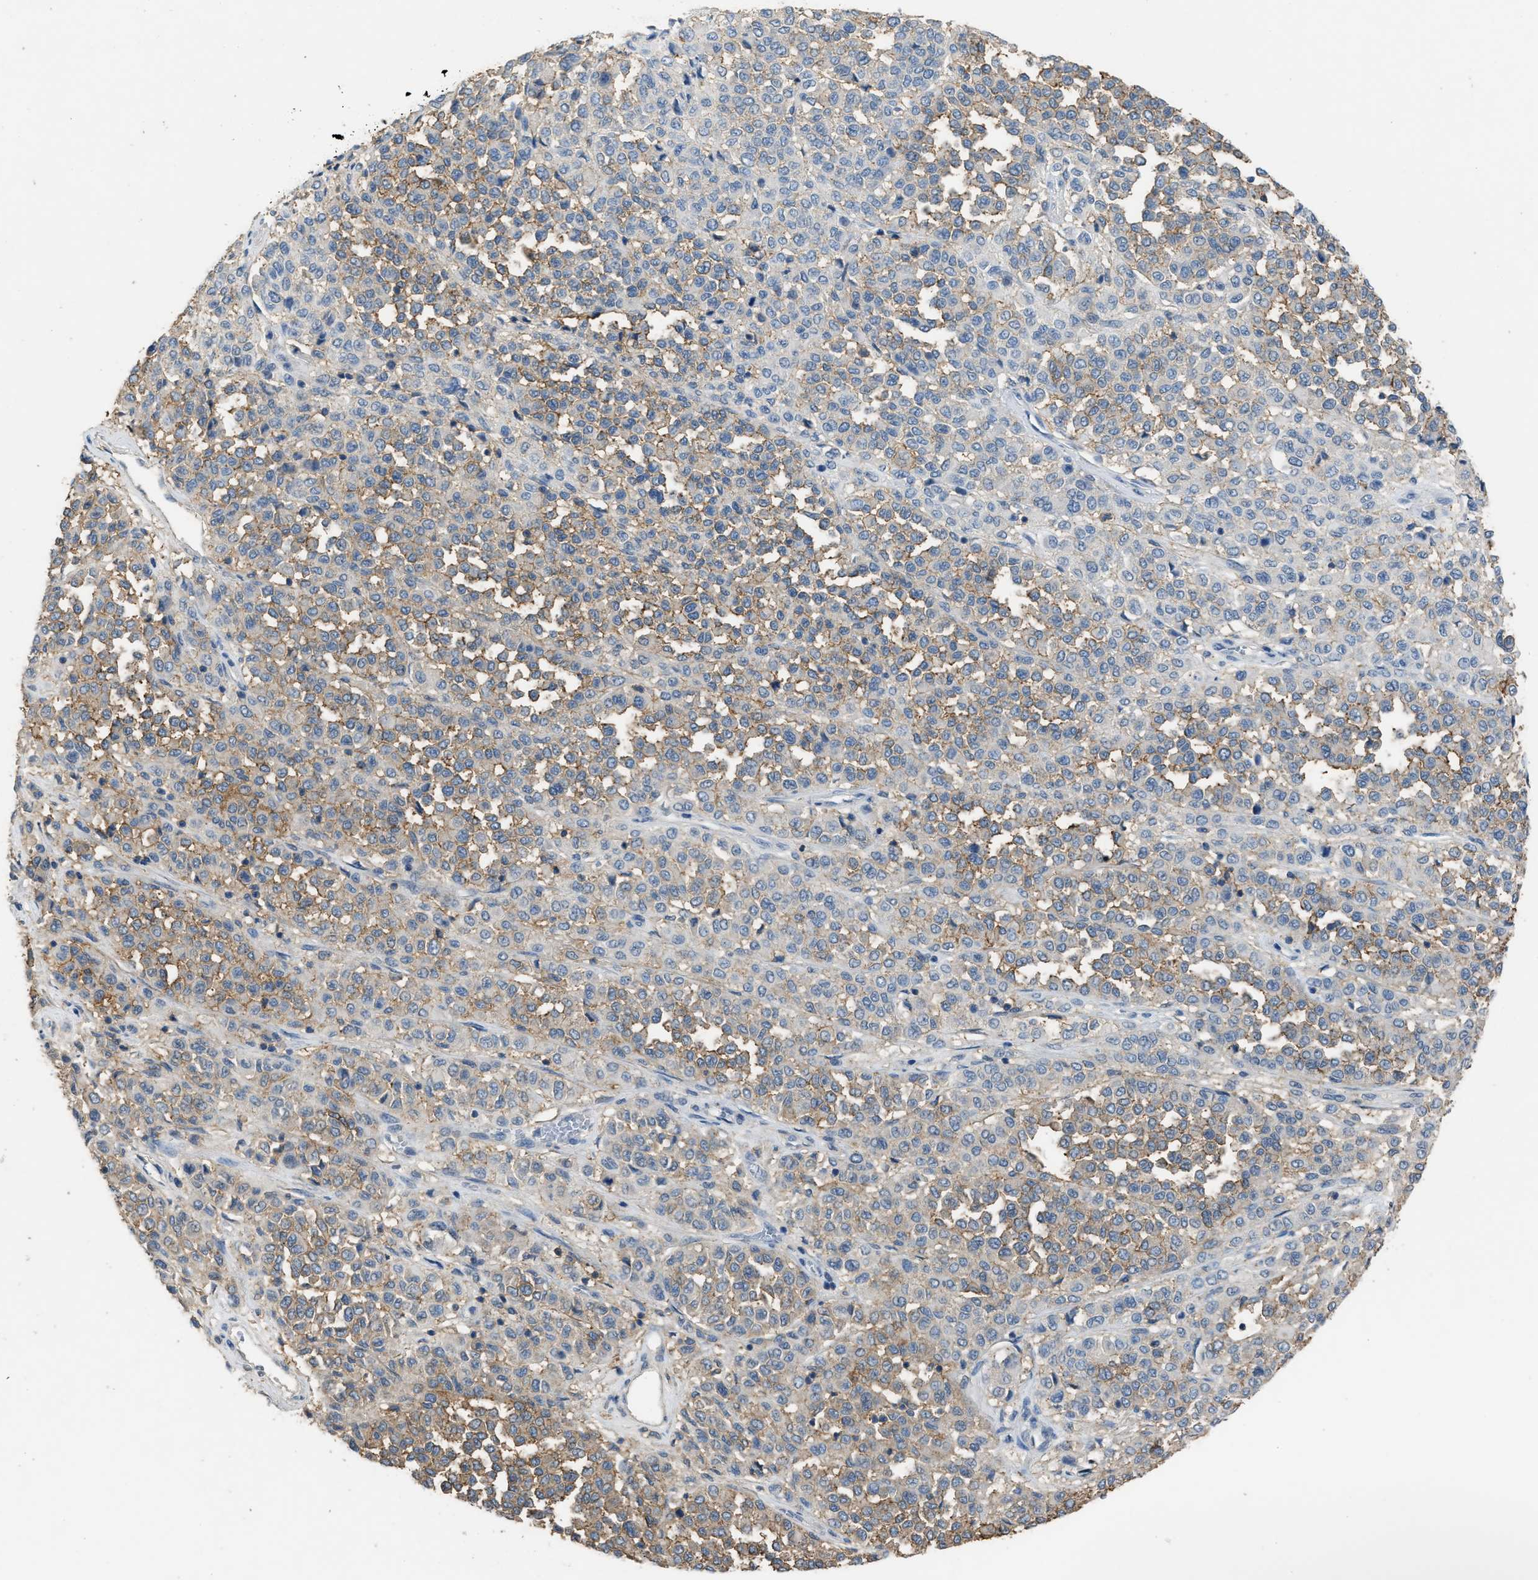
{"staining": {"intensity": "weak", "quantity": ">75%", "location": "cytoplasmic/membranous"}, "tissue": "melanoma", "cell_type": "Tumor cells", "image_type": "cancer", "snomed": [{"axis": "morphology", "description": "Malignant melanoma, Metastatic site"}, {"axis": "topography", "description": "Pancreas"}], "caption": "This micrograph demonstrates melanoma stained with immunohistochemistry (IHC) to label a protein in brown. The cytoplasmic/membranous of tumor cells show weak positivity for the protein. Nuclei are counter-stained blue.", "gene": "OR51E1", "patient": {"sex": "female", "age": 30}}